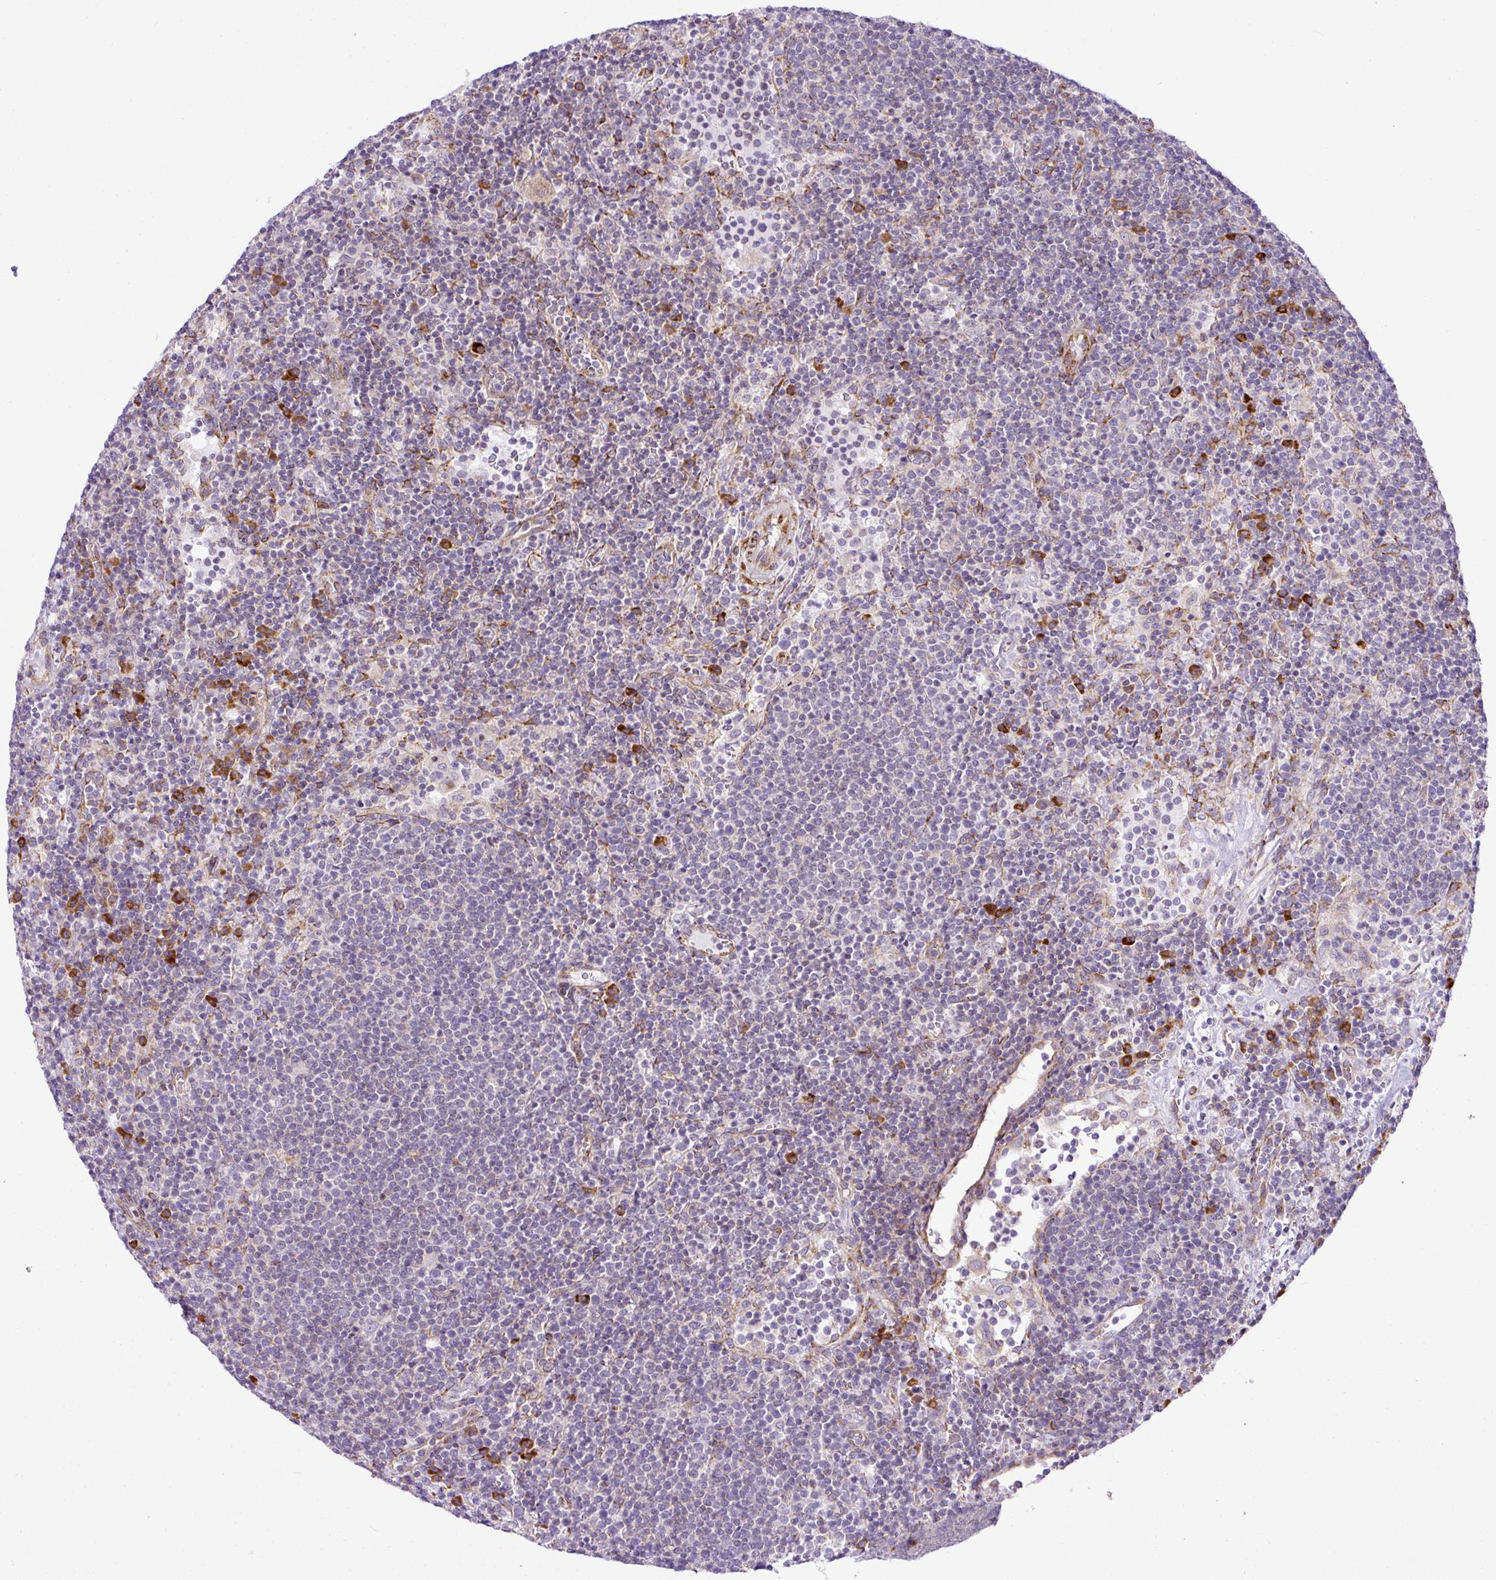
{"staining": {"intensity": "negative", "quantity": "none", "location": "none"}, "tissue": "lymphoma", "cell_type": "Tumor cells", "image_type": "cancer", "snomed": [{"axis": "morphology", "description": "Malignant lymphoma, non-Hodgkin's type, High grade"}, {"axis": "topography", "description": "Lymph node"}], "caption": "An image of human lymphoma is negative for staining in tumor cells.", "gene": "CFAP97", "patient": {"sex": "male", "age": 61}}